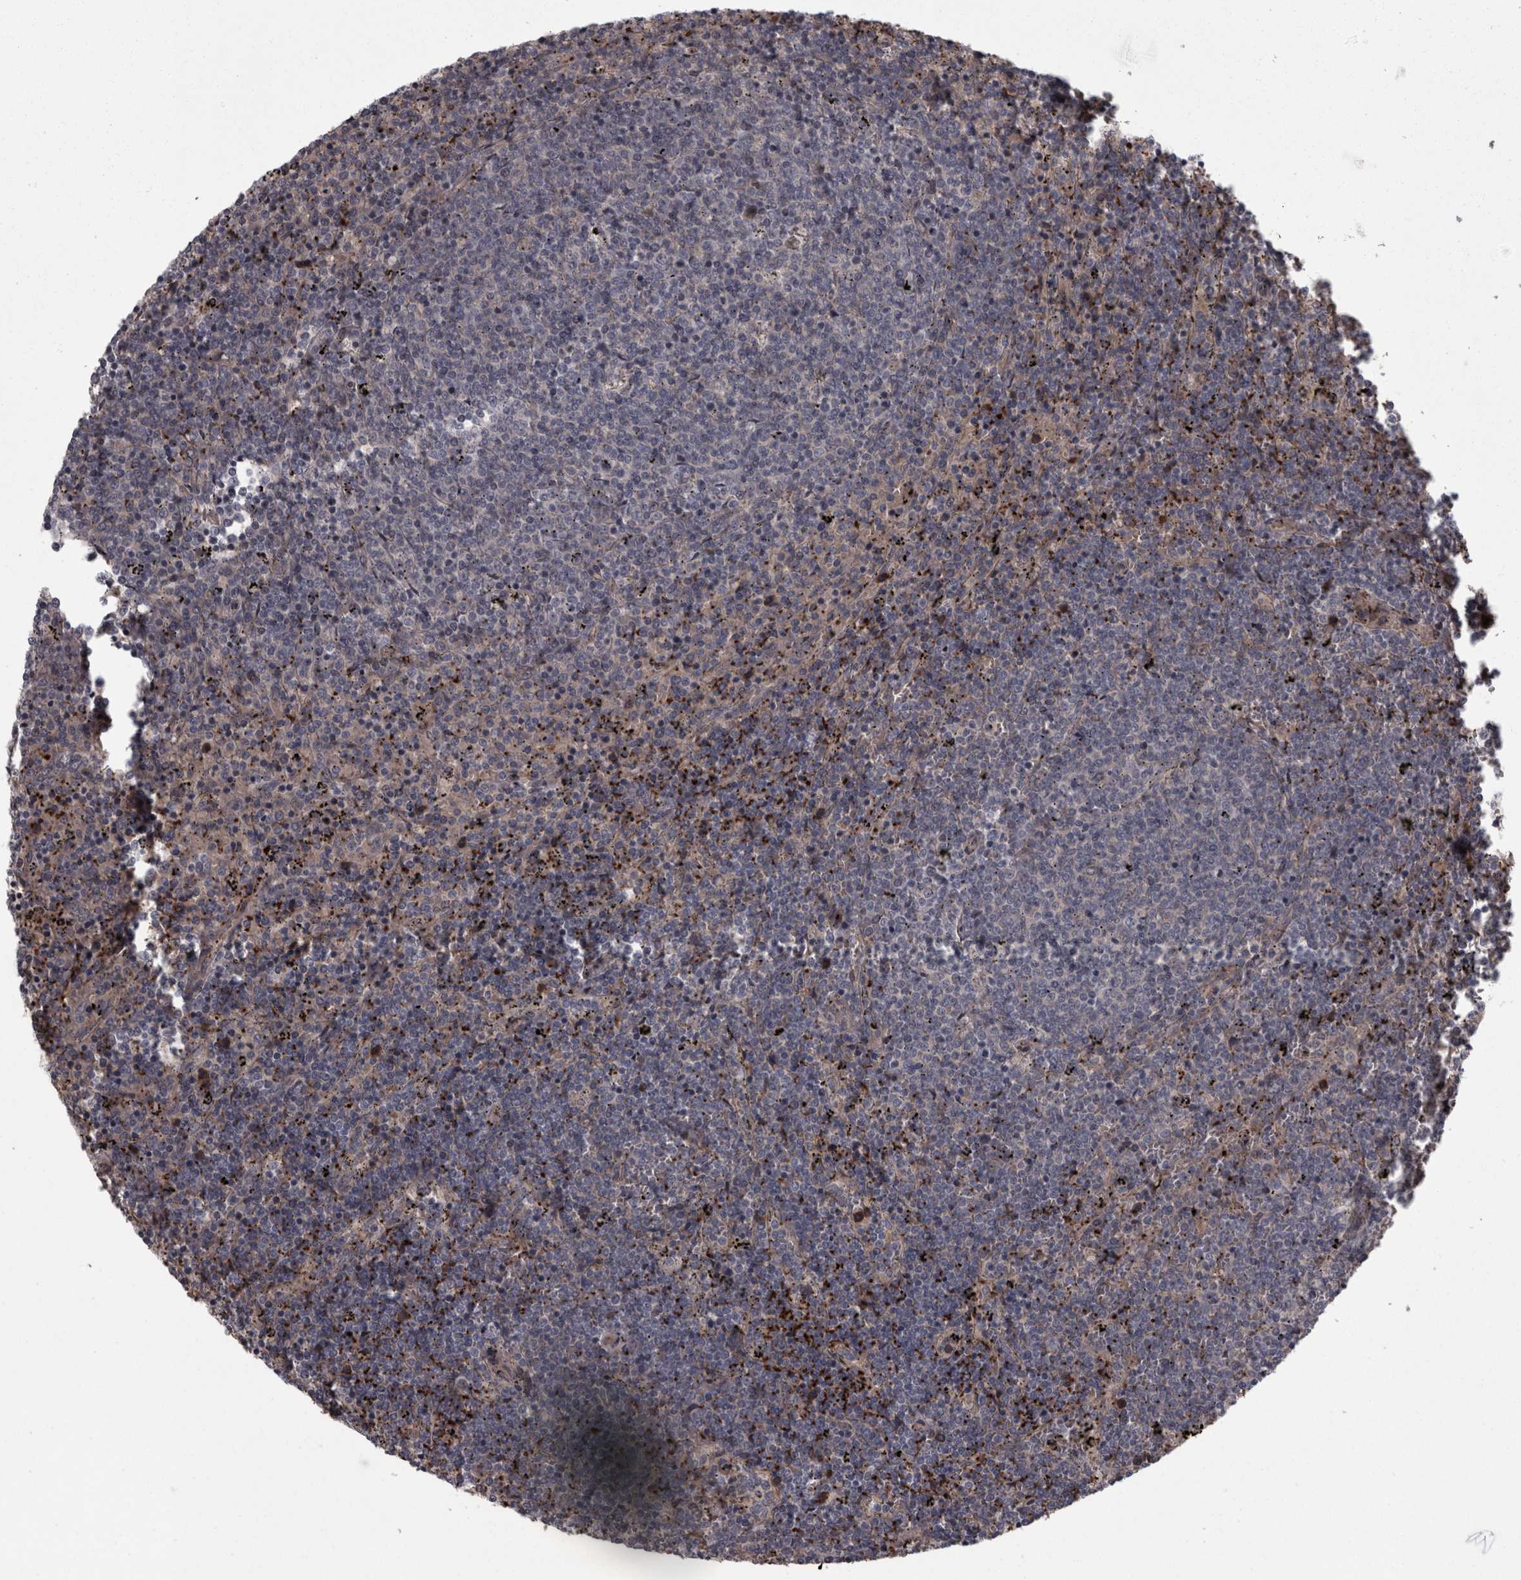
{"staining": {"intensity": "negative", "quantity": "none", "location": "none"}, "tissue": "lymphoma", "cell_type": "Tumor cells", "image_type": "cancer", "snomed": [{"axis": "morphology", "description": "Malignant lymphoma, non-Hodgkin's type, Low grade"}, {"axis": "topography", "description": "Spleen"}], "caption": "IHC image of human lymphoma stained for a protein (brown), which exhibits no positivity in tumor cells.", "gene": "RSU1", "patient": {"sex": "female", "age": 50}}